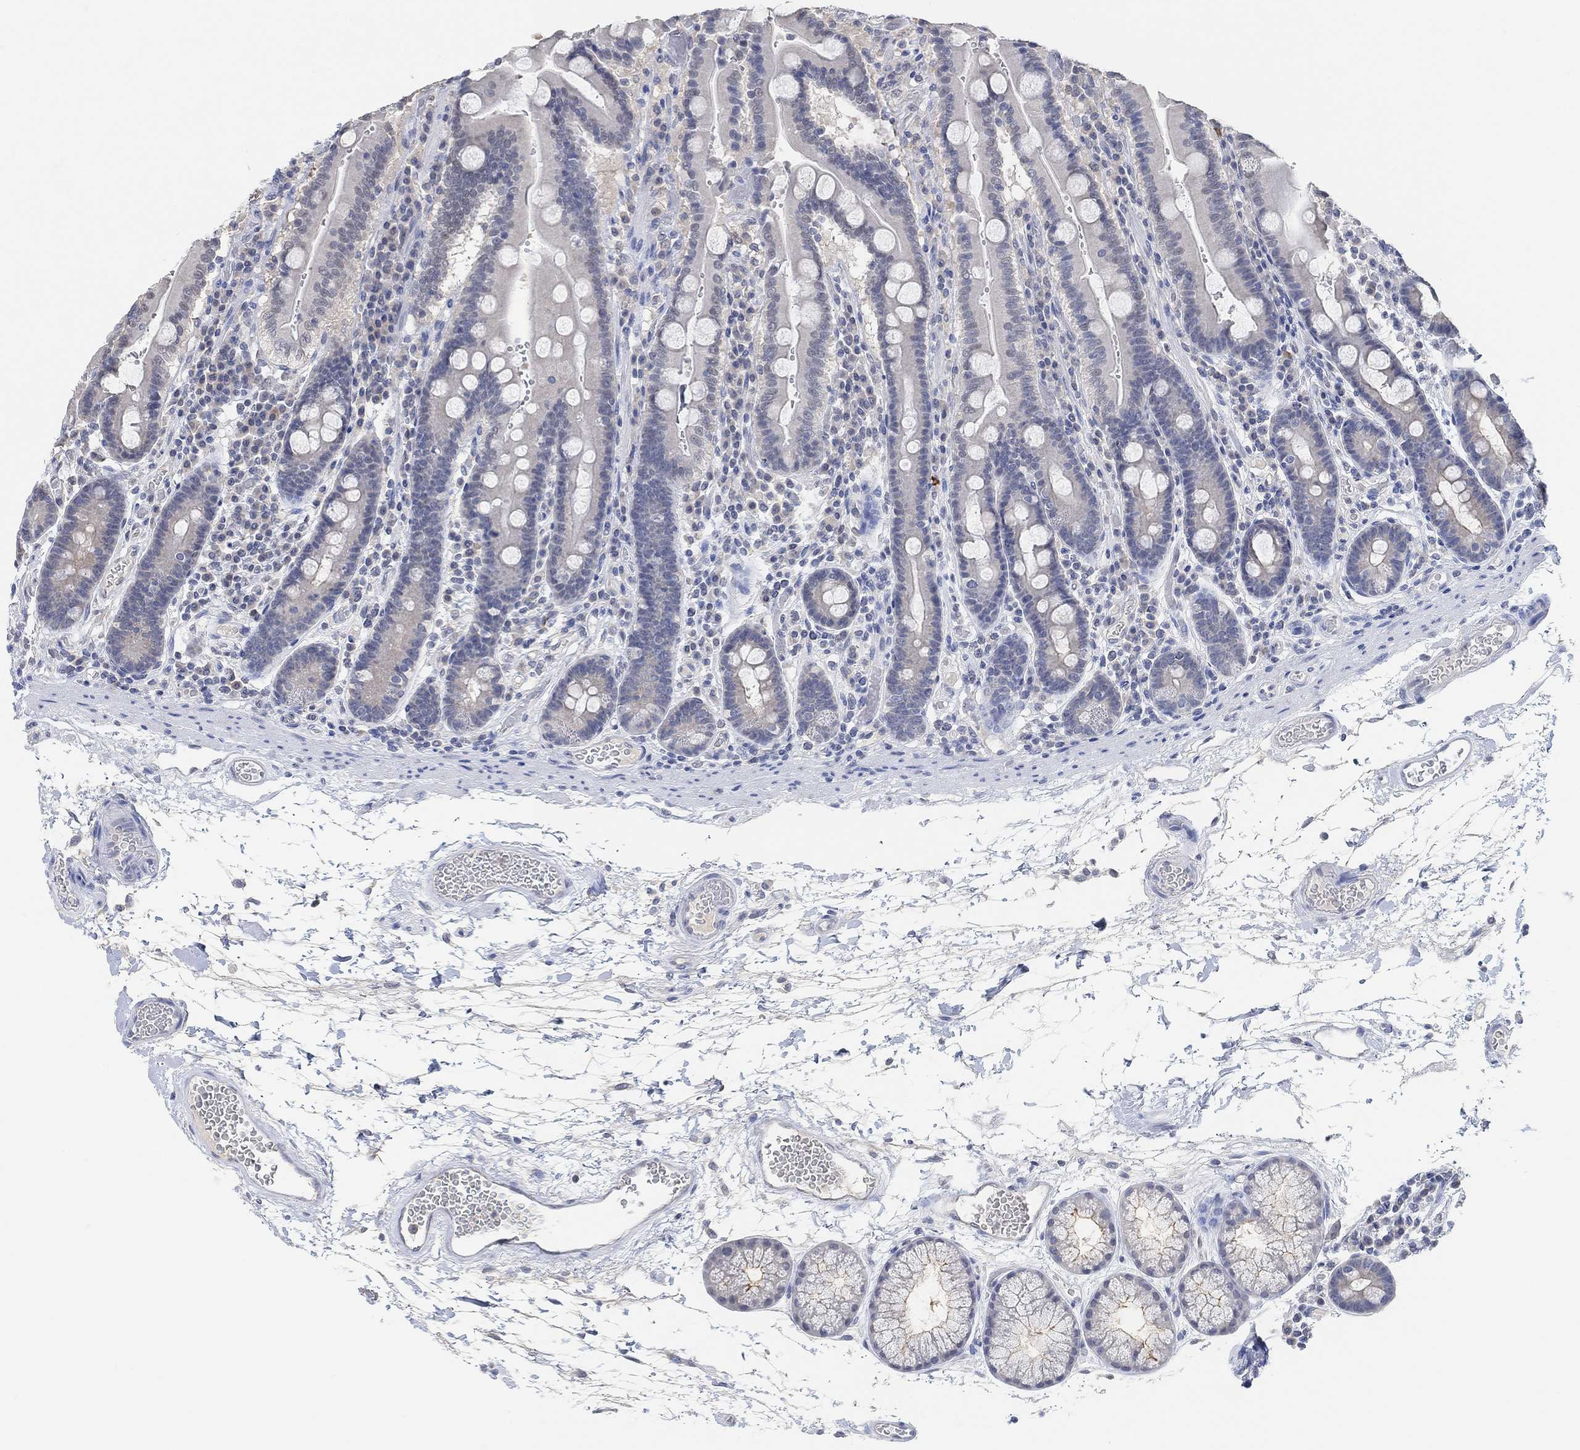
{"staining": {"intensity": "strong", "quantity": "<25%", "location": "cytoplasmic/membranous"}, "tissue": "duodenum", "cell_type": "Glandular cells", "image_type": "normal", "snomed": [{"axis": "morphology", "description": "Normal tissue, NOS"}, {"axis": "topography", "description": "Duodenum"}], "caption": "This is an image of IHC staining of benign duodenum, which shows strong staining in the cytoplasmic/membranous of glandular cells.", "gene": "MUC1", "patient": {"sex": "female", "age": 62}}